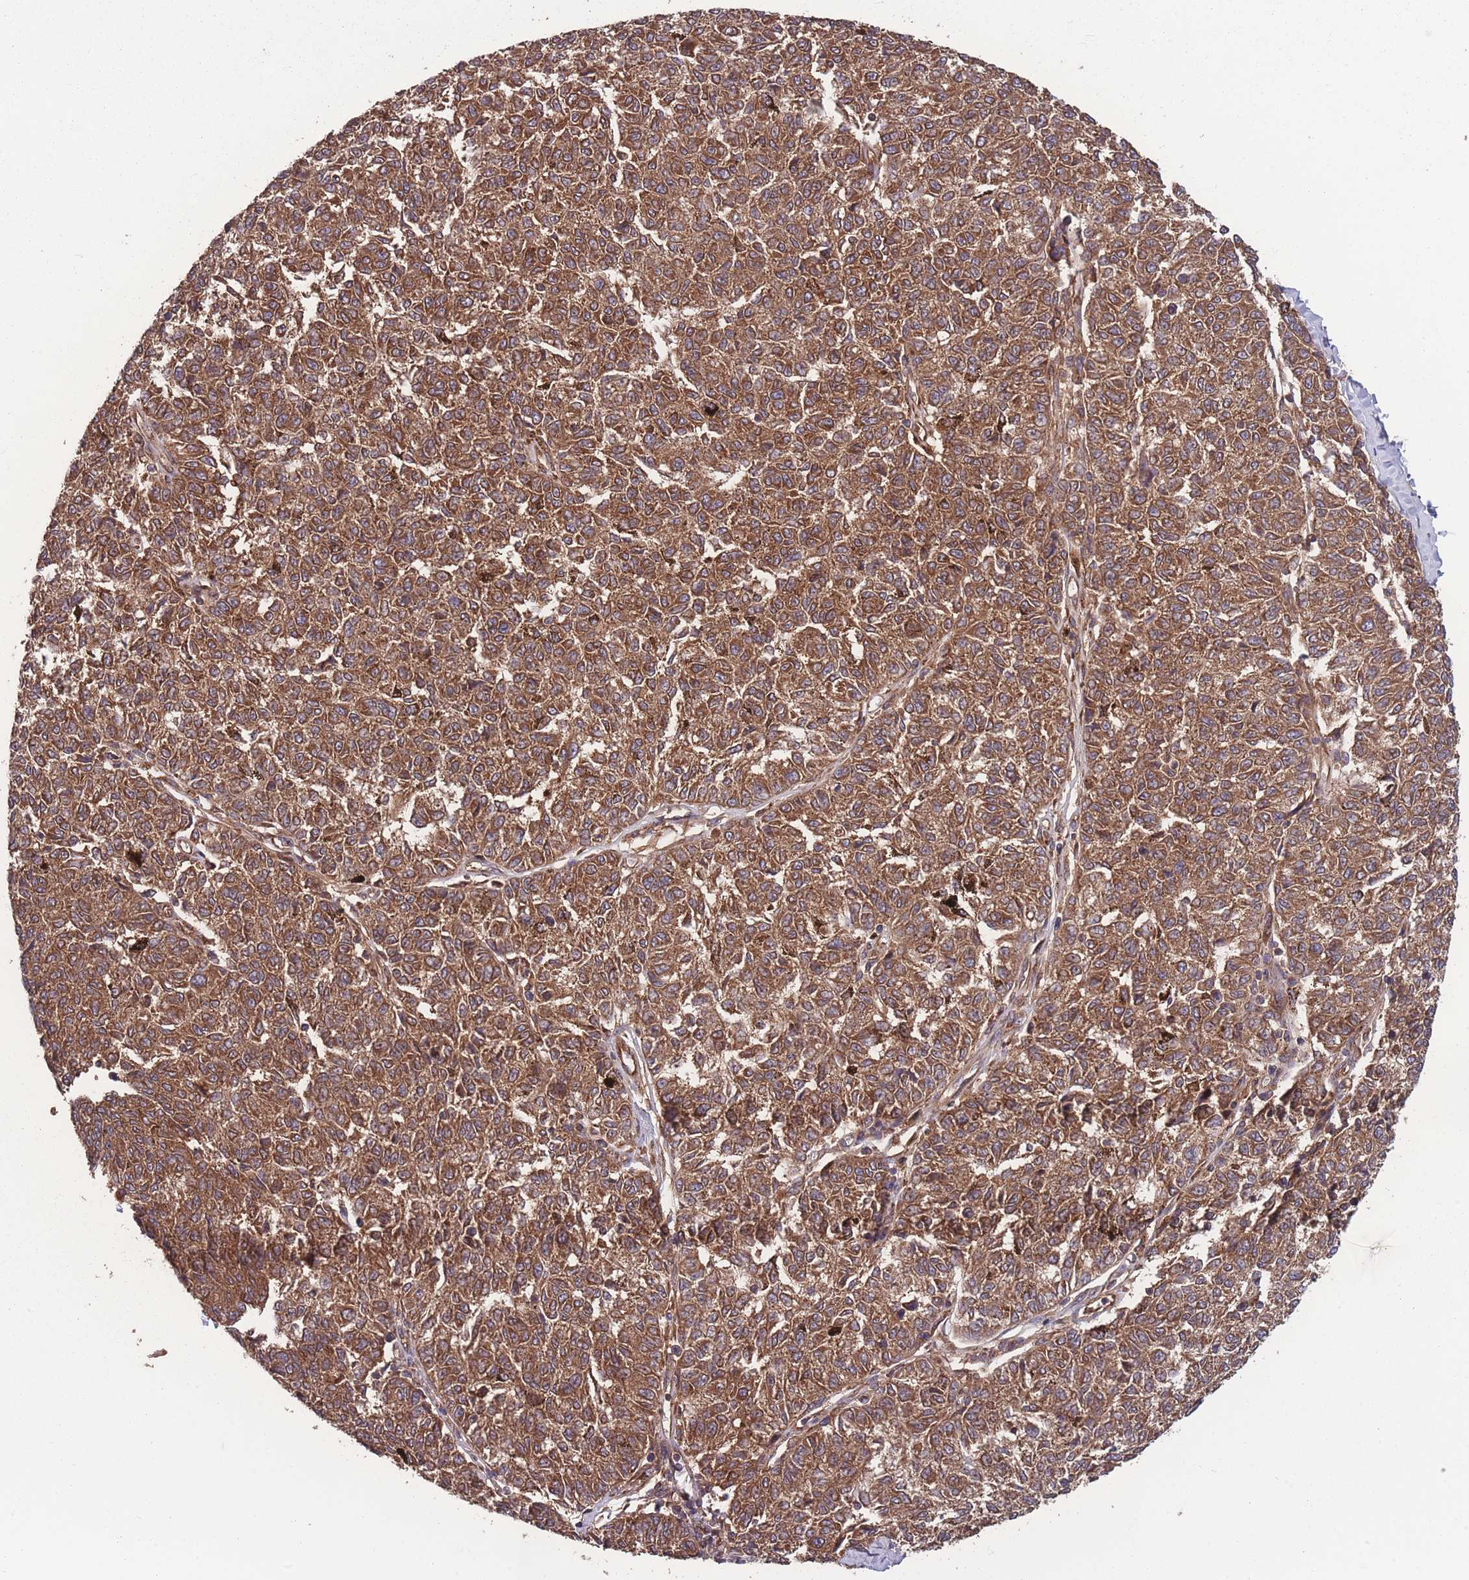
{"staining": {"intensity": "strong", "quantity": ">75%", "location": "cytoplasmic/membranous"}, "tissue": "melanoma", "cell_type": "Tumor cells", "image_type": "cancer", "snomed": [{"axis": "morphology", "description": "Malignant melanoma, NOS"}, {"axis": "topography", "description": "Skin"}], "caption": "Strong cytoplasmic/membranous positivity is identified in approximately >75% of tumor cells in melanoma.", "gene": "ZPR1", "patient": {"sex": "female", "age": 72}}